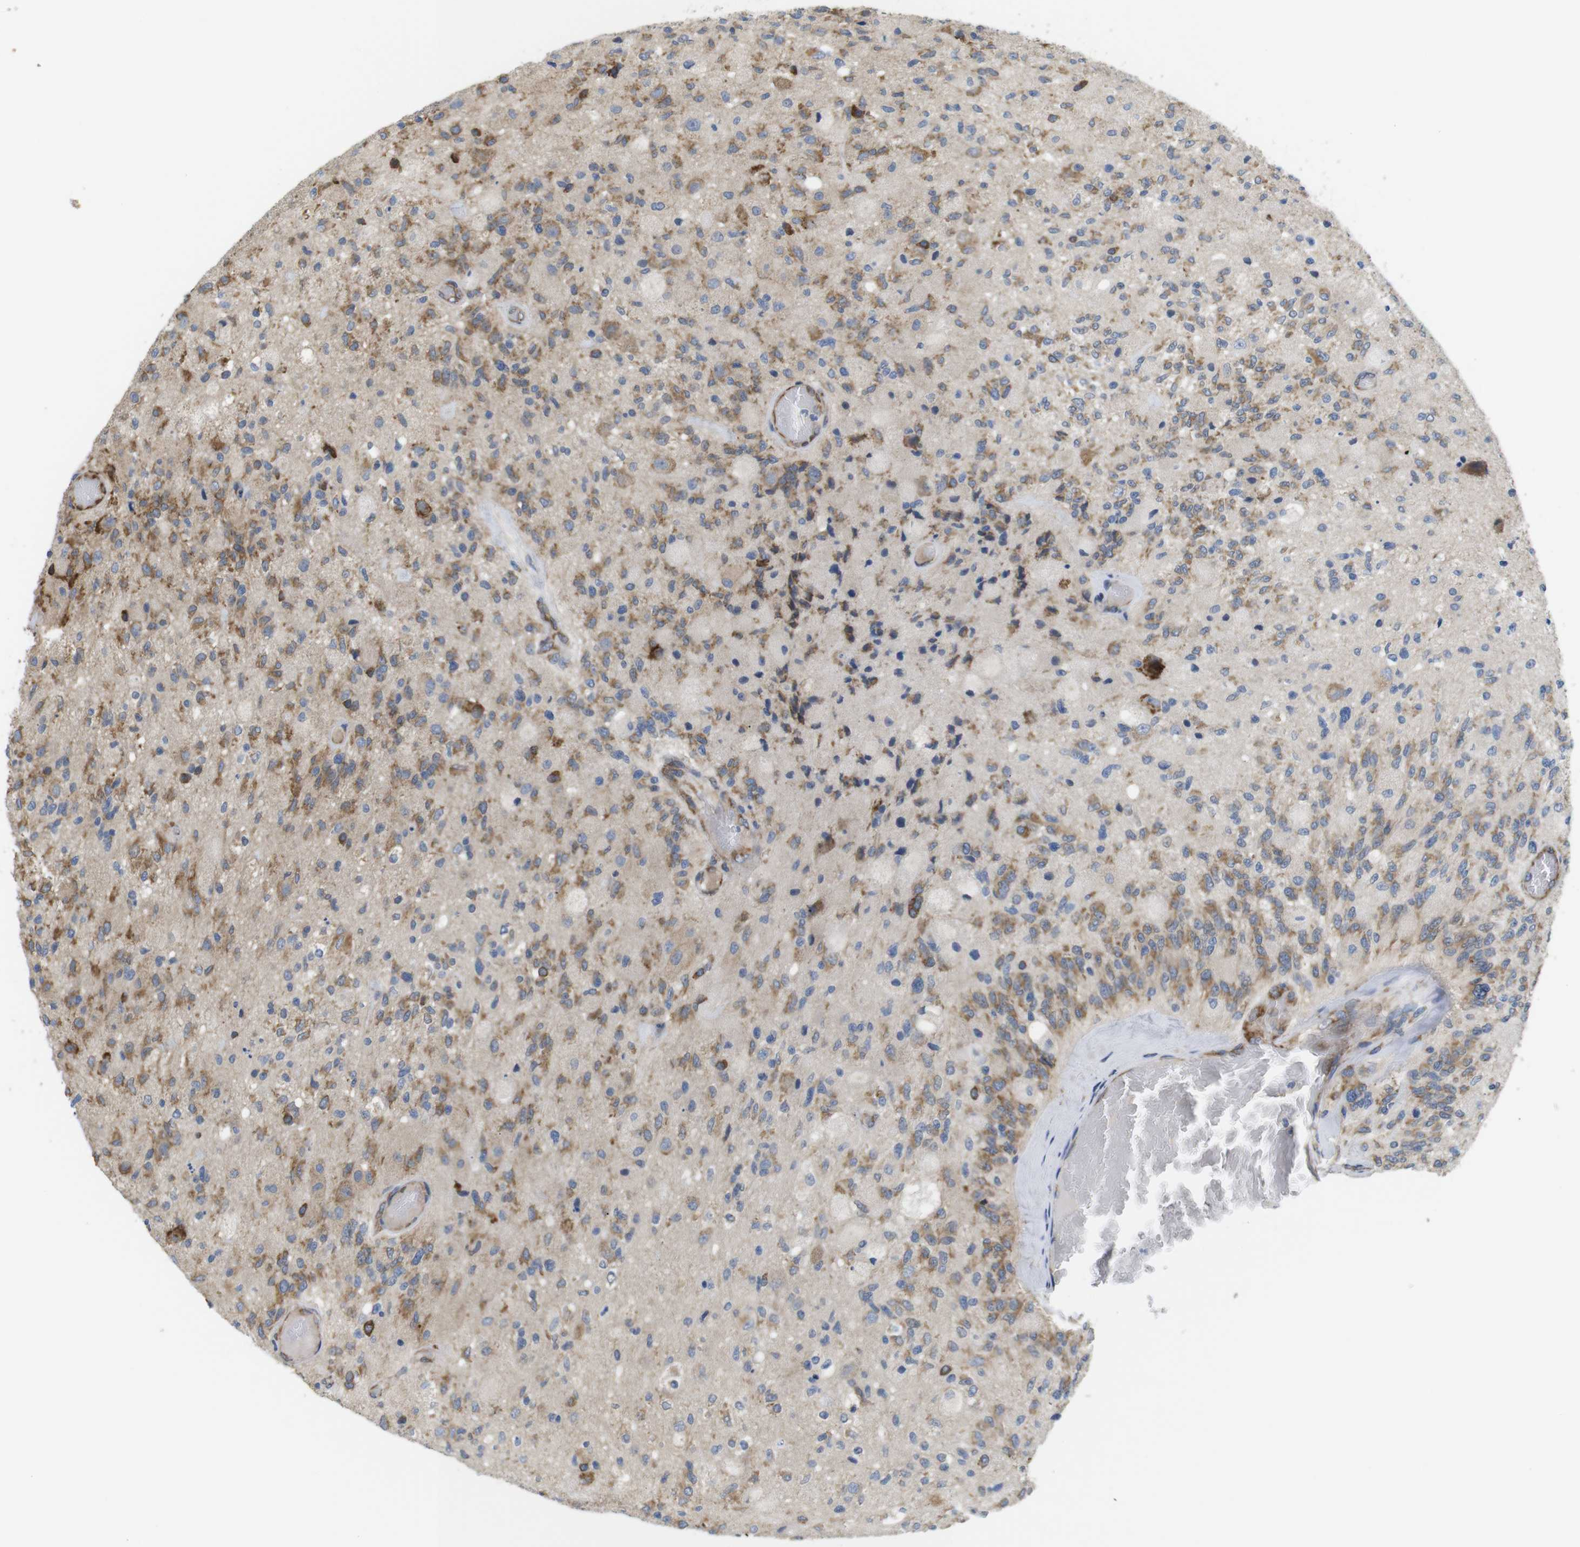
{"staining": {"intensity": "moderate", "quantity": ">75%", "location": "cytoplasmic/membranous"}, "tissue": "glioma", "cell_type": "Tumor cells", "image_type": "cancer", "snomed": [{"axis": "morphology", "description": "Normal tissue, NOS"}, {"axis": "morphology", "description": "Glioma, malignant, High grade"}, {"axis": "topography", "description": "Cerebral cortex"}], "caption": "This histopathology image demonstrates high-grade glioma (malignant) stained with immunohistochemistry to label a protein in brown. The cytoplasmic/membranous of tumor cells show moderate positivity for the protein. Nuclei are counter-stained blue.", "gene": "PCNX2", "patient": {"sex": "male", "age": 77}}